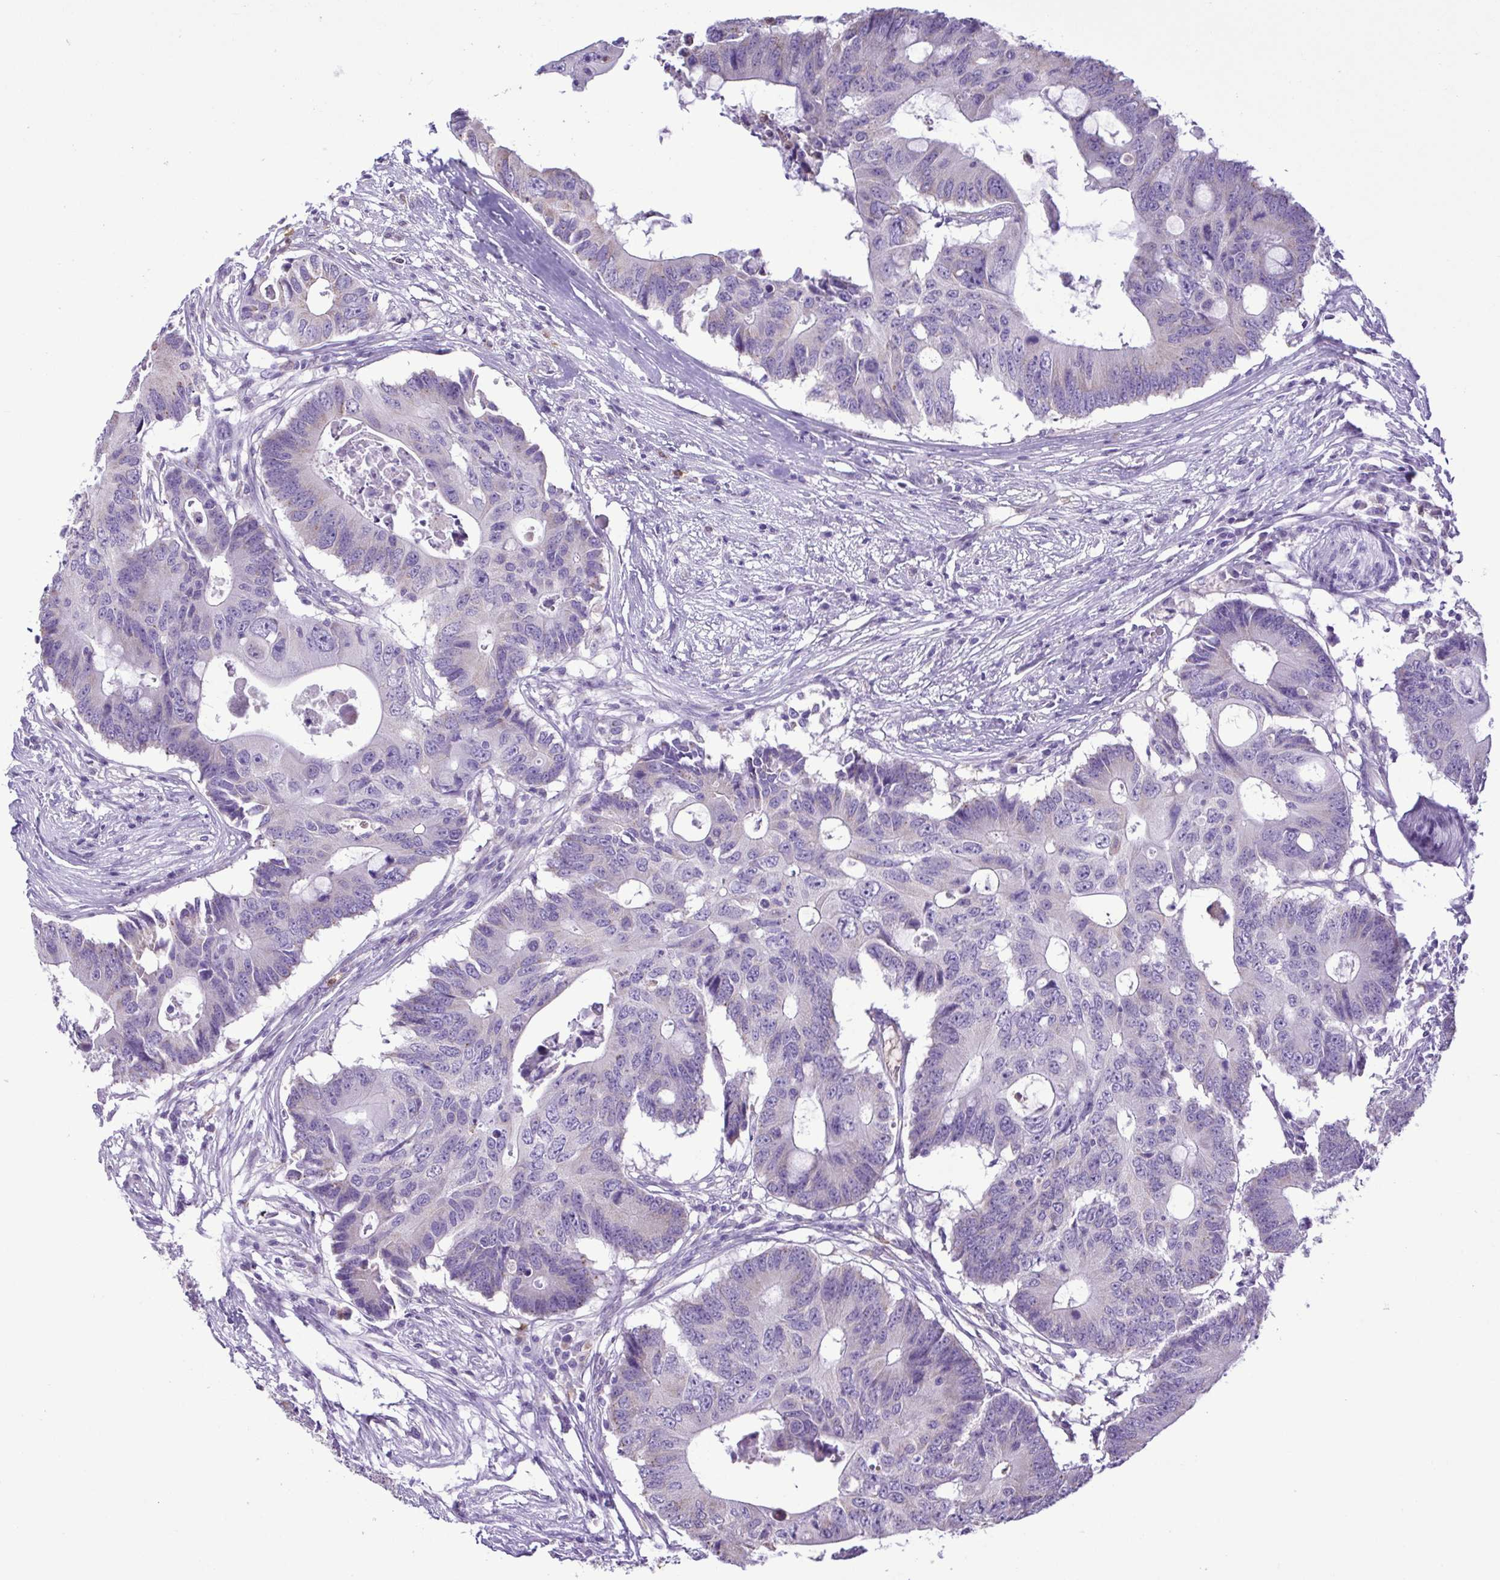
{"staining": {"intensity": "negative", "quantity": "none", "location": "none"}, "tissue": "colorectal cancer", "cell_type": "Tumor cells", "image_type": "cancer", "snomed": [{"axis": "morphology", "description": "Adenocarcinoma, NOS"}, {"axis": "topography", "description": "Colon"}], "caption": "Protein analysis of colorectal cancer (adenocarcinoma) reveals no significant positivity in tumor cells.", "gene": "CBY2", "patient": {"sex": "male", "age": 71}}